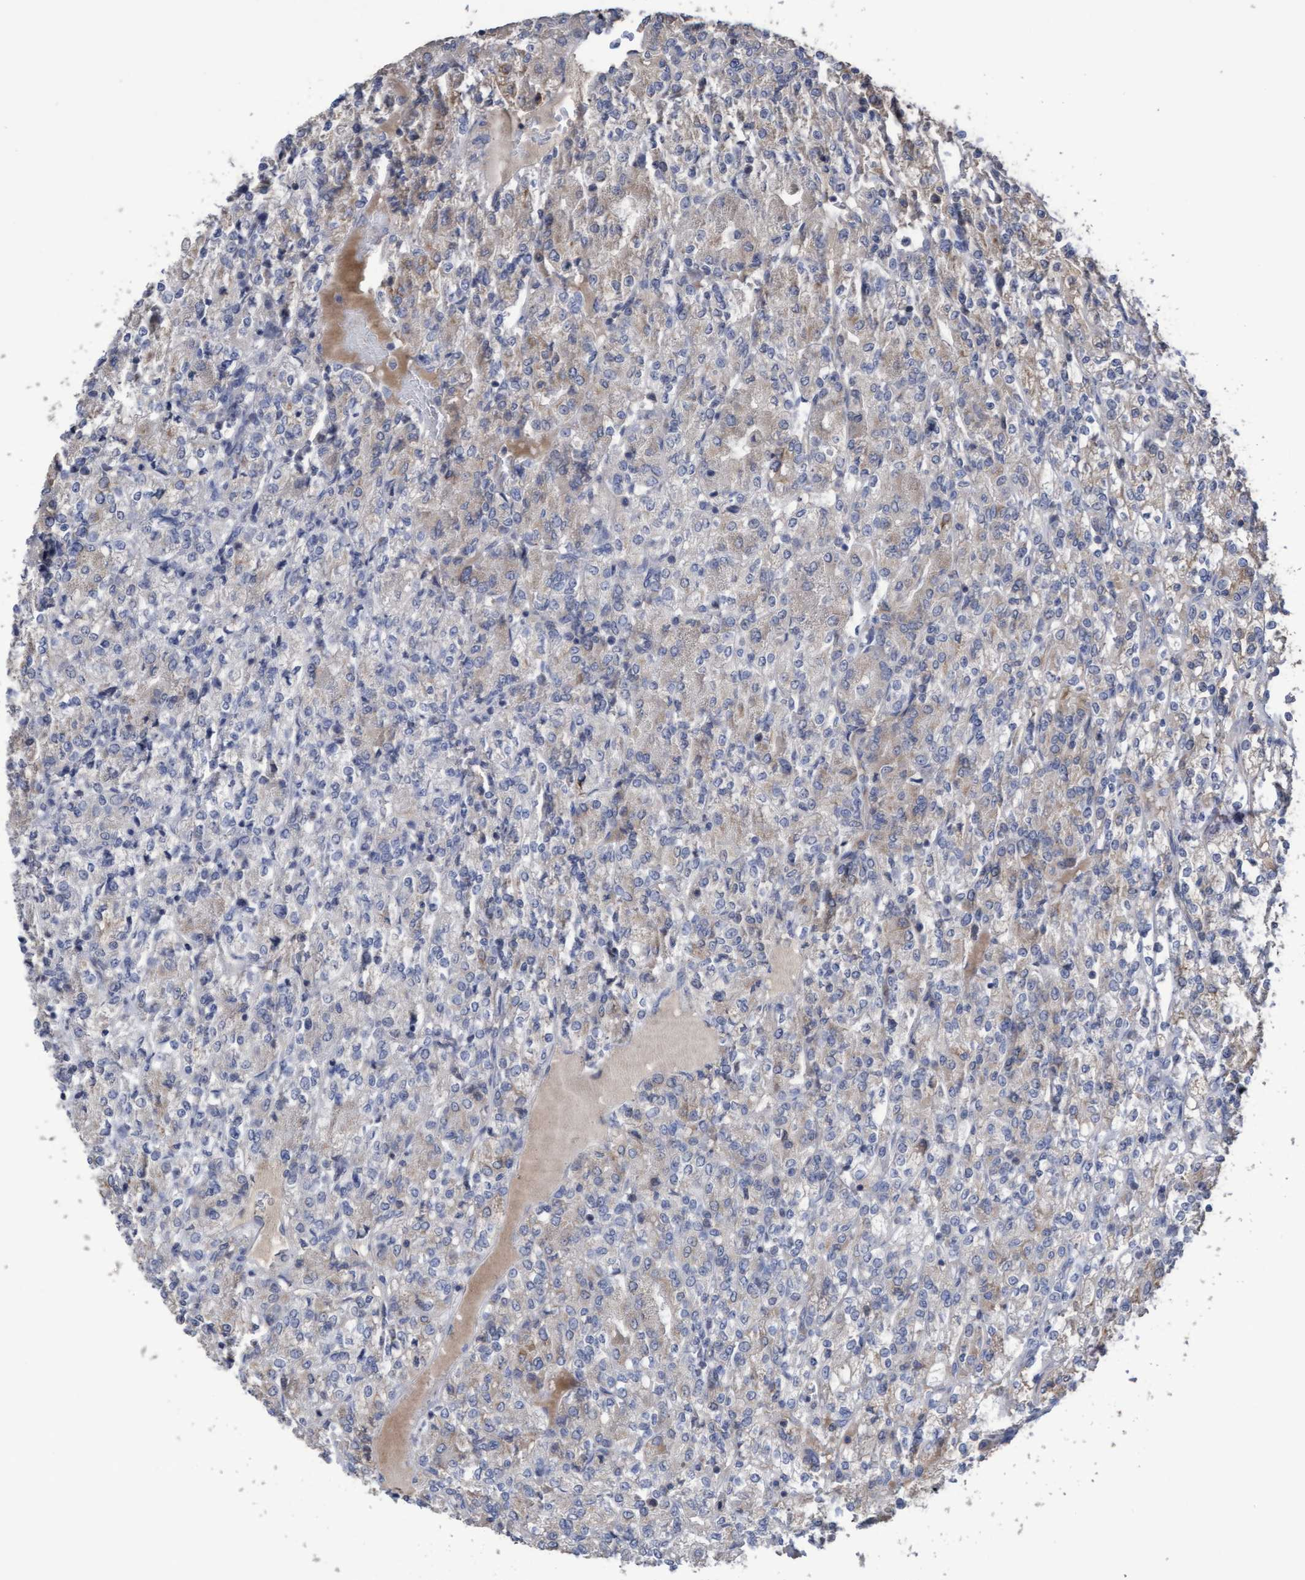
{"staining": {"intensity": "weak", "quantity": "<25%", "location": "cytoplasmic/membranous"}, "tissue": "renal cancer", "cell_type": "Tumor cells", "image_type": "cancer", "snomed": [{"axis": "morphology", "description": "Adenocarcinoma, NOS"}, {"axis": "topography", "description": "Kidney"}], "caption": "High magnification brightfield microscopy of renal cancer stained with DAB (brown) and counterstained with hematoxylin (blue): tumor cells show no significant expression.", "gene": "KRT24", "patient": {"sex": "male", "age": 77}}